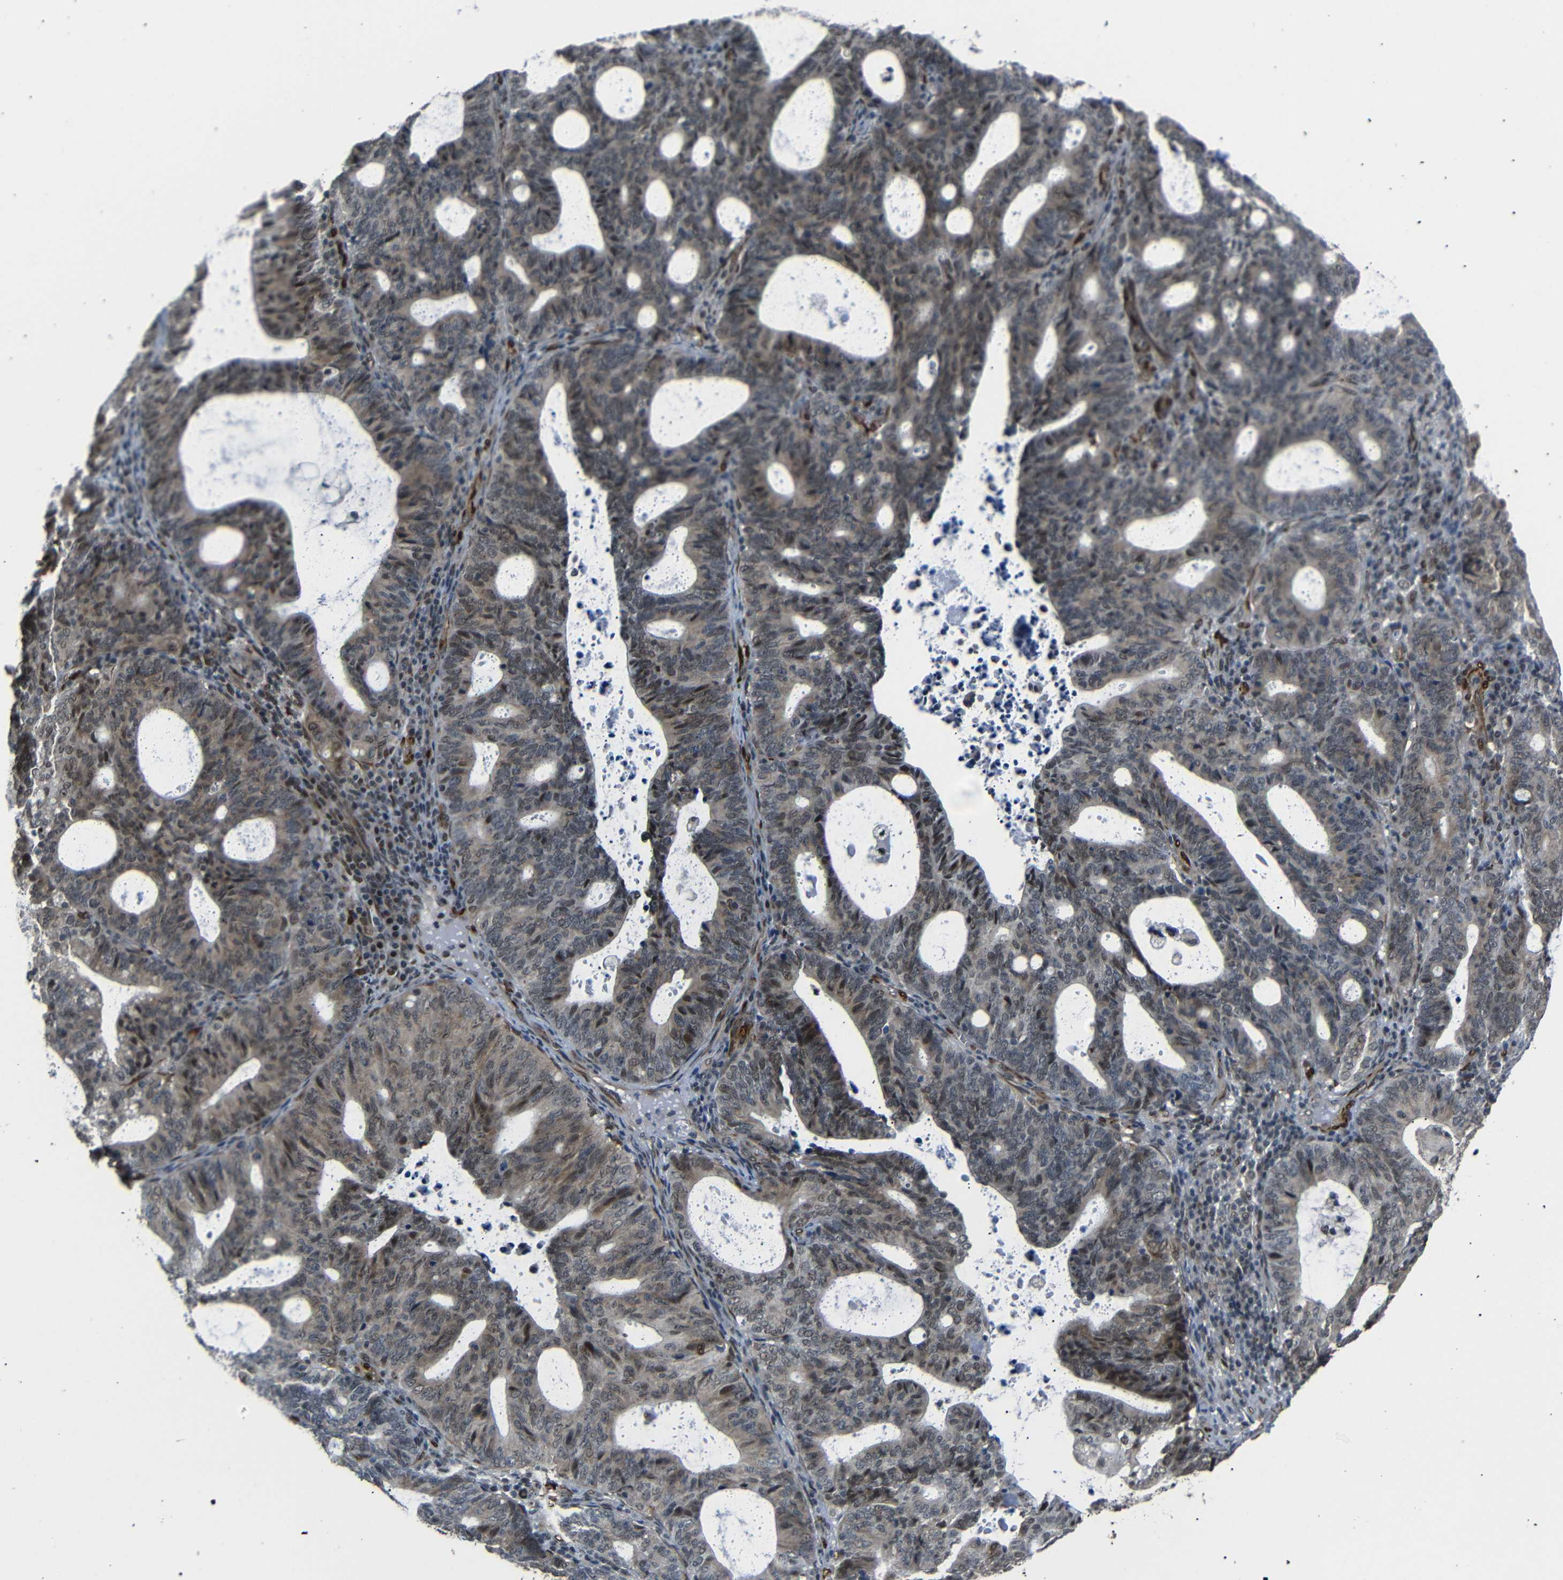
{"staining": {"intensity": "moderate", "quantity": ">75%", "location": "cytoplasmic/membranous,nuclear"}, "tissue": "endometrial cancer", "cell_type": "Tumor cells", "image_type": "cancer", "snomed": [{"axis": "morphology", "description": "Adenocarcinoma, NOS"}, {"axis": "topography", "description": "Uterus"}], "caption": "This is a histology image of immunohistochemistry staining of endometrial cancer, which shows moderate positivity in the cytoplasmic/membranous and nuclear of tumor cells.", "gene": "TBX2", "patient": {"sex": "female", "age": 83}}